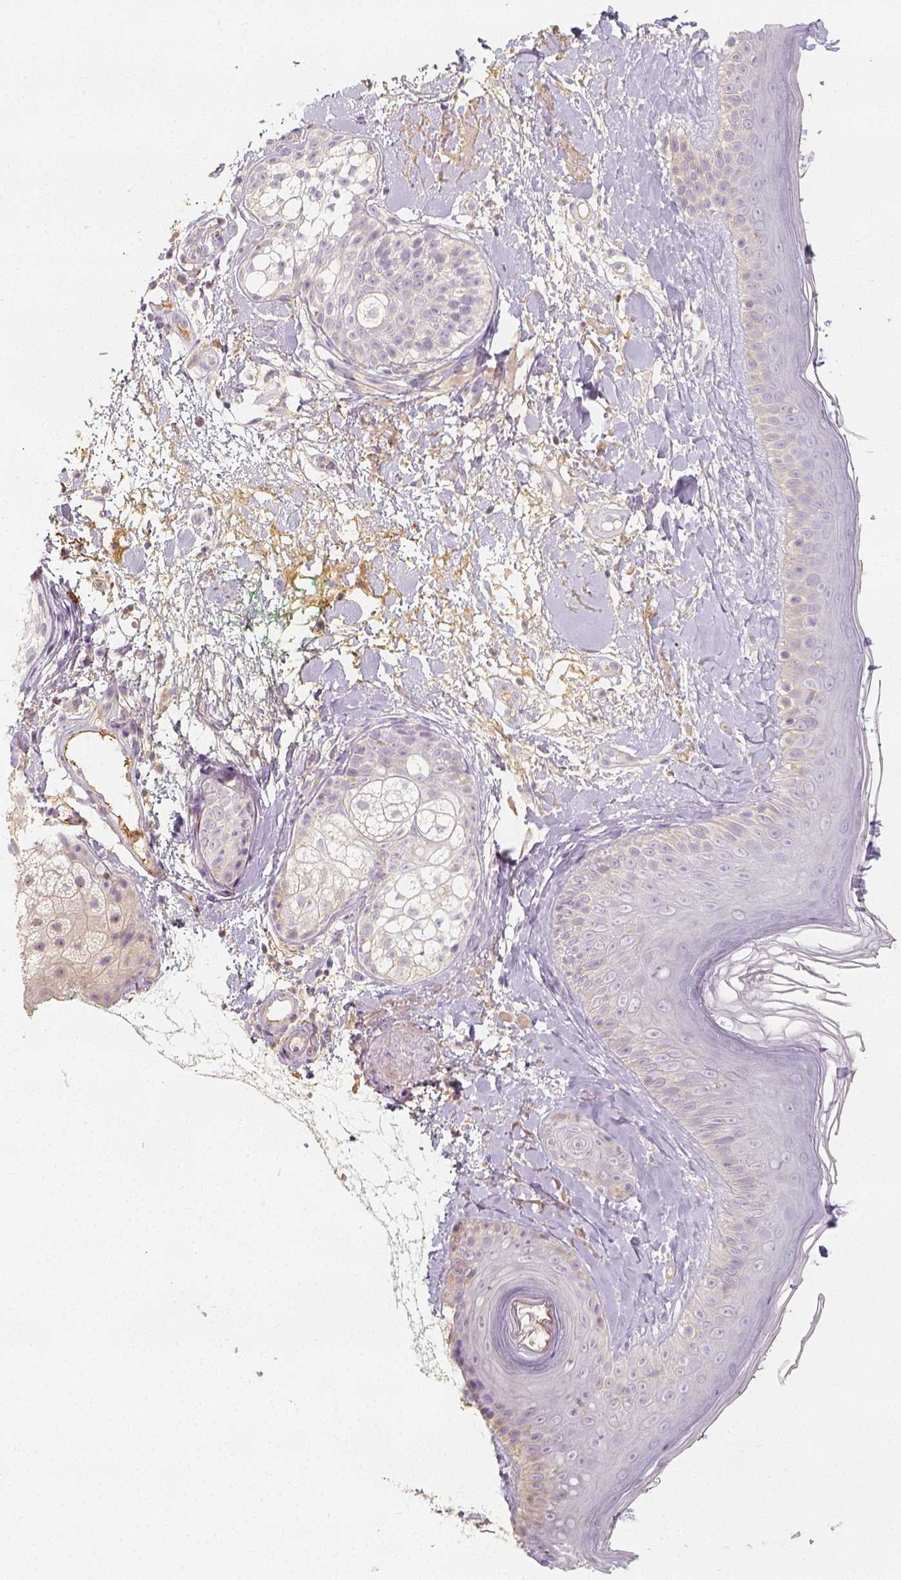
{"staining": {"intensity": "negative", "quantity": "none", "location": "none"}, "tissue": "skin", "cell_type": "Fibroblasts", "image_type": "normal", "snomed": [{"axis": "morphology", "description": "Normal tissue, NOS"}, {"axis": "topography", "description": "Skin"}], "caption": "High power microscopy image of an IHC photomicrograph of normal skin, revealing no significant expression in fibroblasts. Brightfield microscopy of immunohistochemistry stained with DAB (brown) and hematoxylin (blue), captured at high magnification.", "gene": "PTPRJ", "patient": {"sex": "male", "age": 73}}